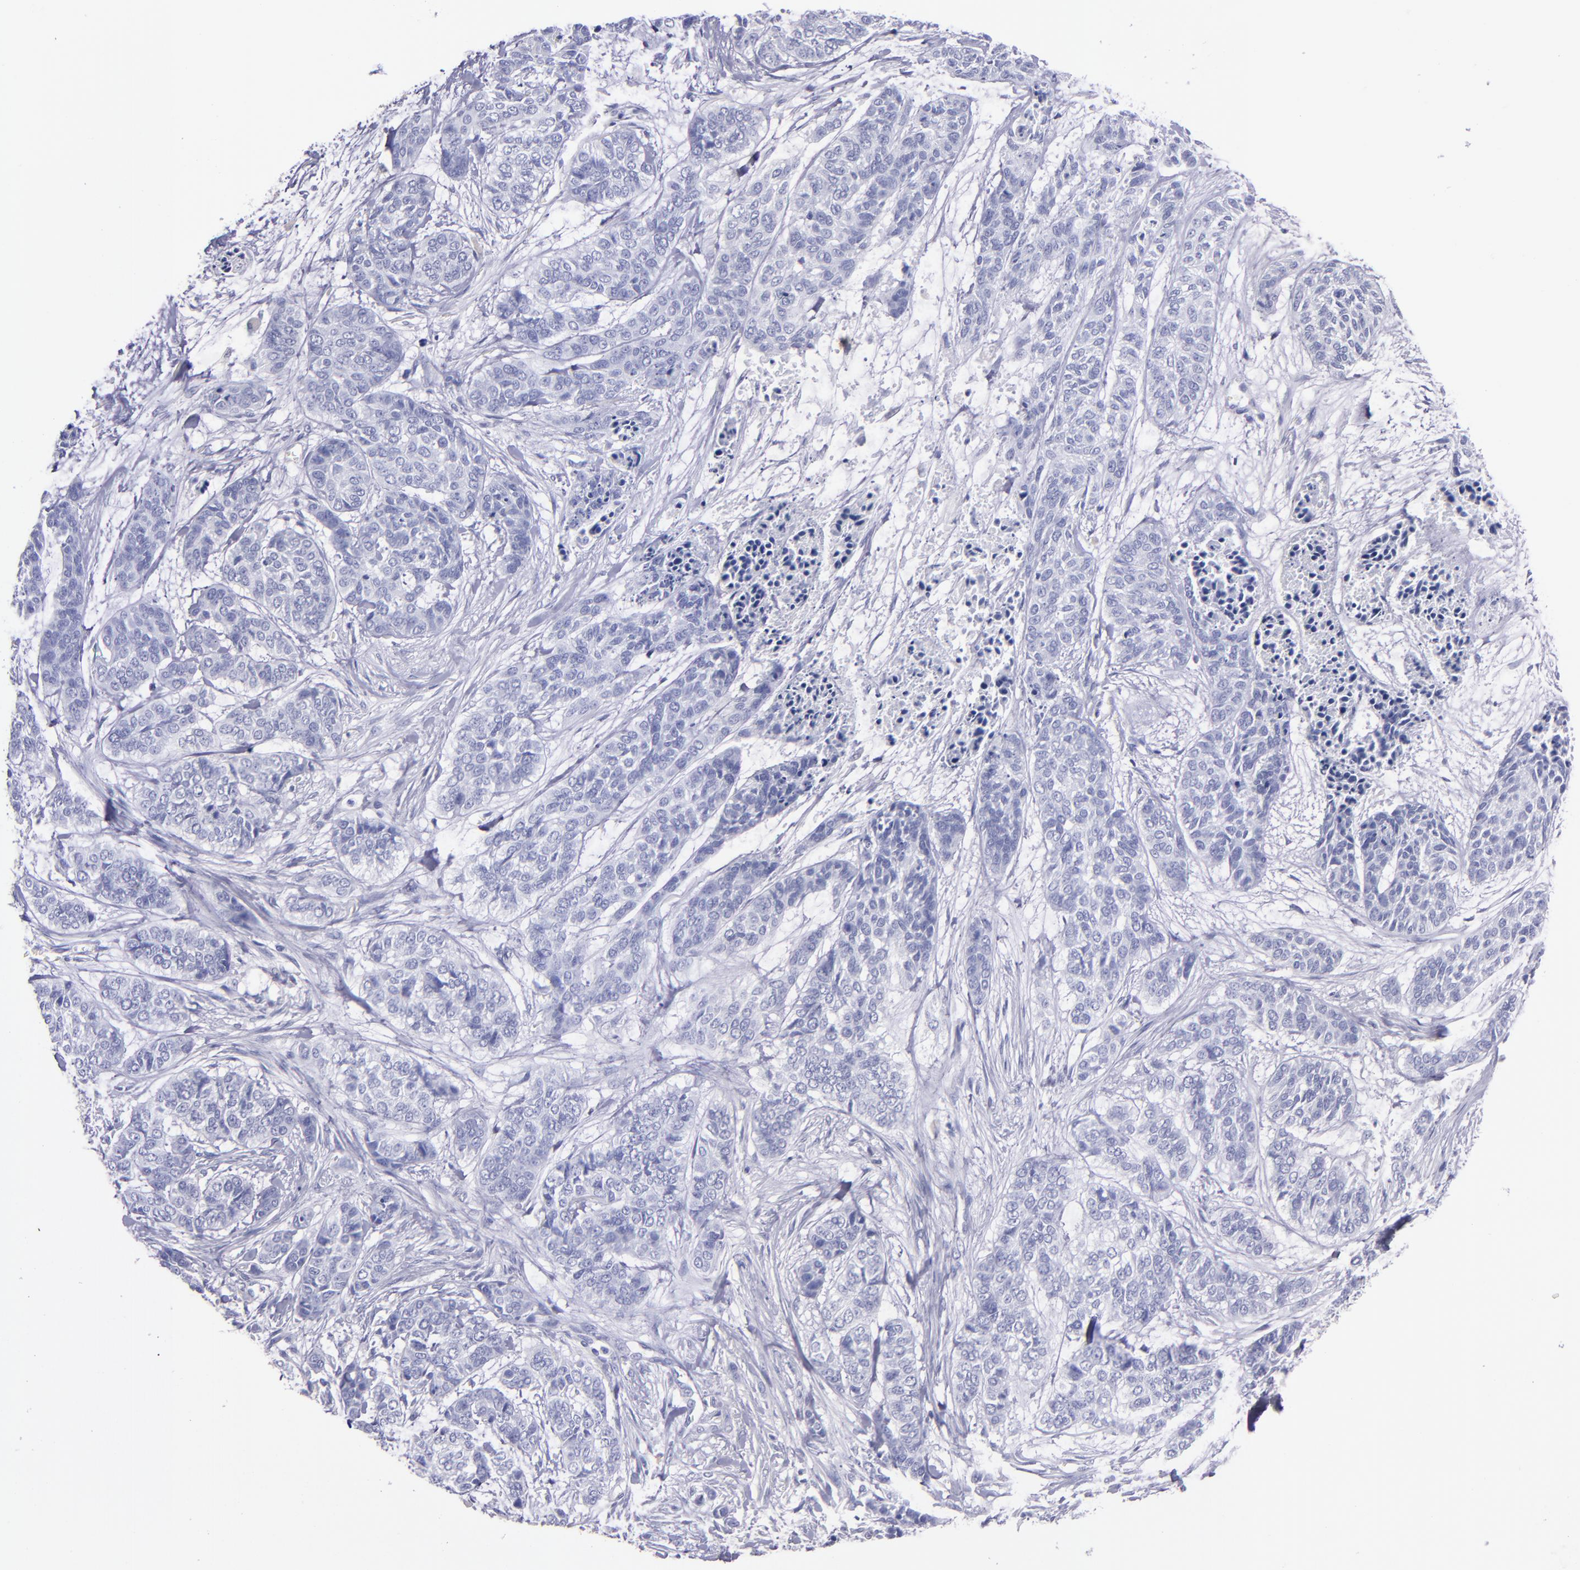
{"staining": {"intensity": "negative", "quantity": "none", "location": "none"}, "tissue": "skin cancer", "cell_type": "Tumor cells", "image_type": "cancer", "snomed": [{"axis": "morphology", "description": "Basal cell carcinoma"}, {"axis": "topography", "description": "Skin"}], "caption": "The histopathology image exhibits no staining of tumor cells in basal cell carcinoma (skin).", "gene": "TG", "patient": {"sex": "female", "age": 64}}